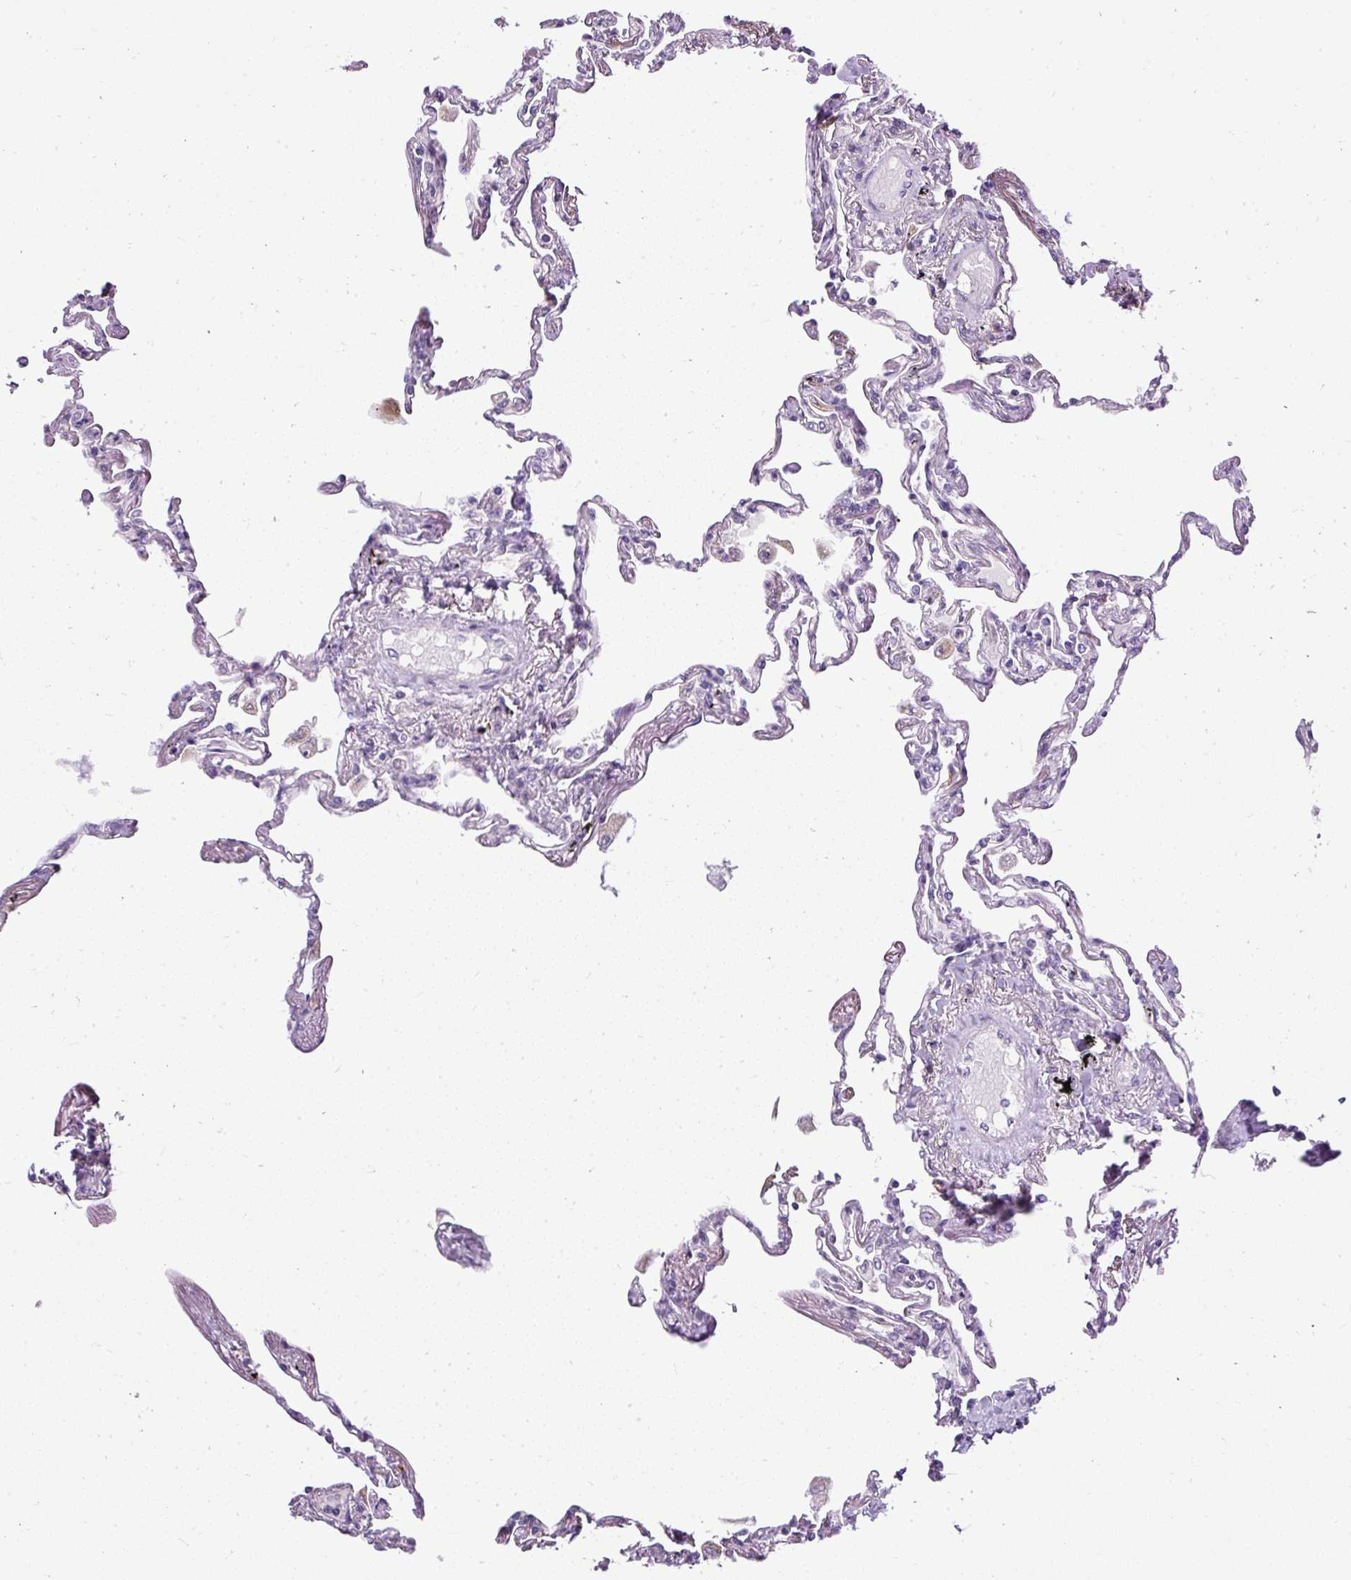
{"staining": {"intensity": "negative", "quantity": "none", "location": "none"}, "tissue": "lung", "cell_type": "Alveolar cells", "image_type": "normal", "snomed": [{"axis": "morphology", "description": "Normal tissue, NOS"}, {"axis": "topography", "description": "Lung"}], "caption": "Human lung stained for a protein using immunohistochemistry (IHC) shows no expression in alveolar cells.", "gene": "PLS1", "patient": {"sex": "female", "age": 67}}